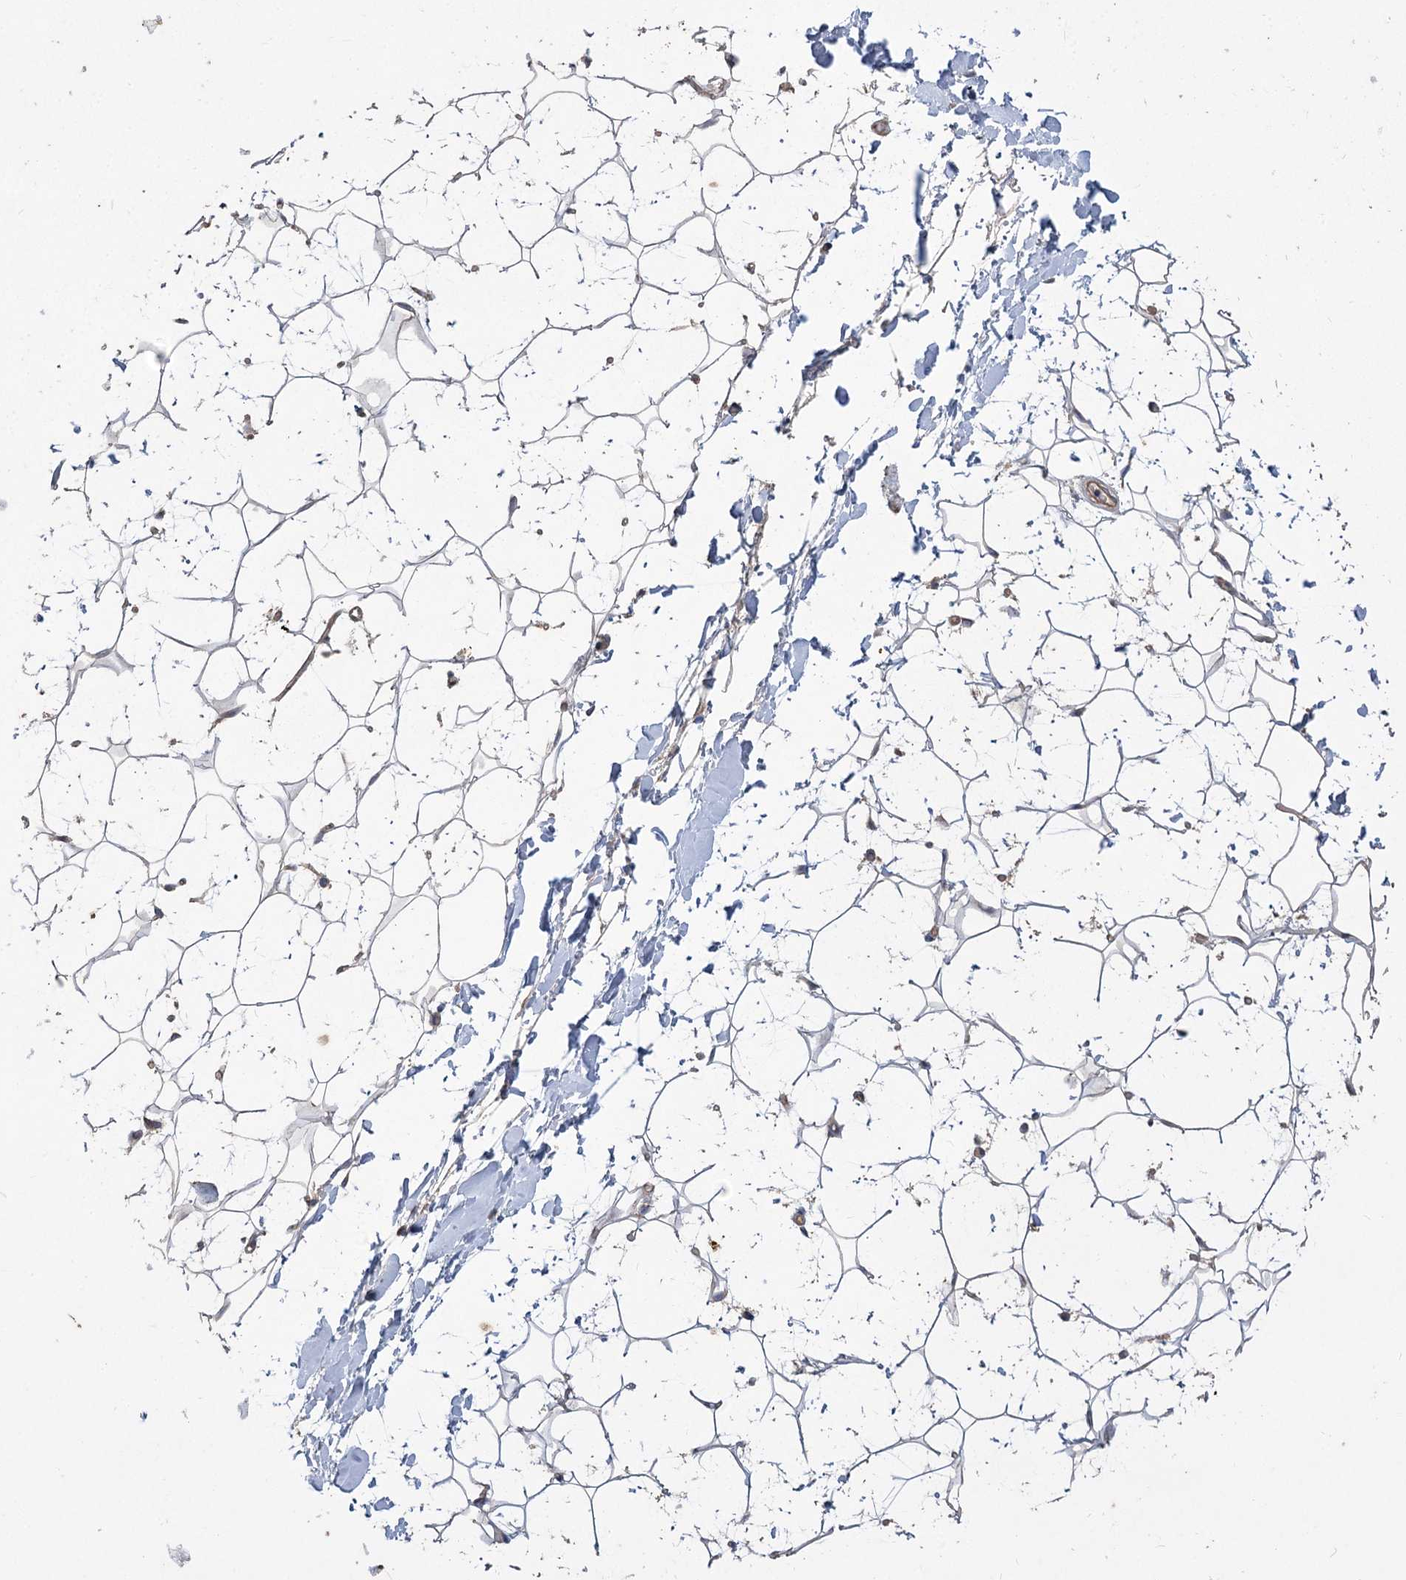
{"staining": {"intensity": "negative", "quantity": "none", "location": "none"}, "tissue": "adipose tissue", "cell_type": "Adipocytes", "image_type": "normal", "snomed": [{"axis": "morphology", "description": "Normal tissue, NOS"}, {"axis": "topography", "description": "Breast"}], "caption": "High magnification brightfield microscopy of unremarkable adipose tissue stained with DAB (brown) and counterstained with hematoxylin (blue): adipocytes show no significant staining. The staining was performed using DAB (3,3'-diaminobenzidine) to visualize the protein expression in brown, while the nuclei were stained in blue with hematoxylin (Magnification: 20x).", "gene": "RIN2", "patient": {"sex": "female", "age": 26}}